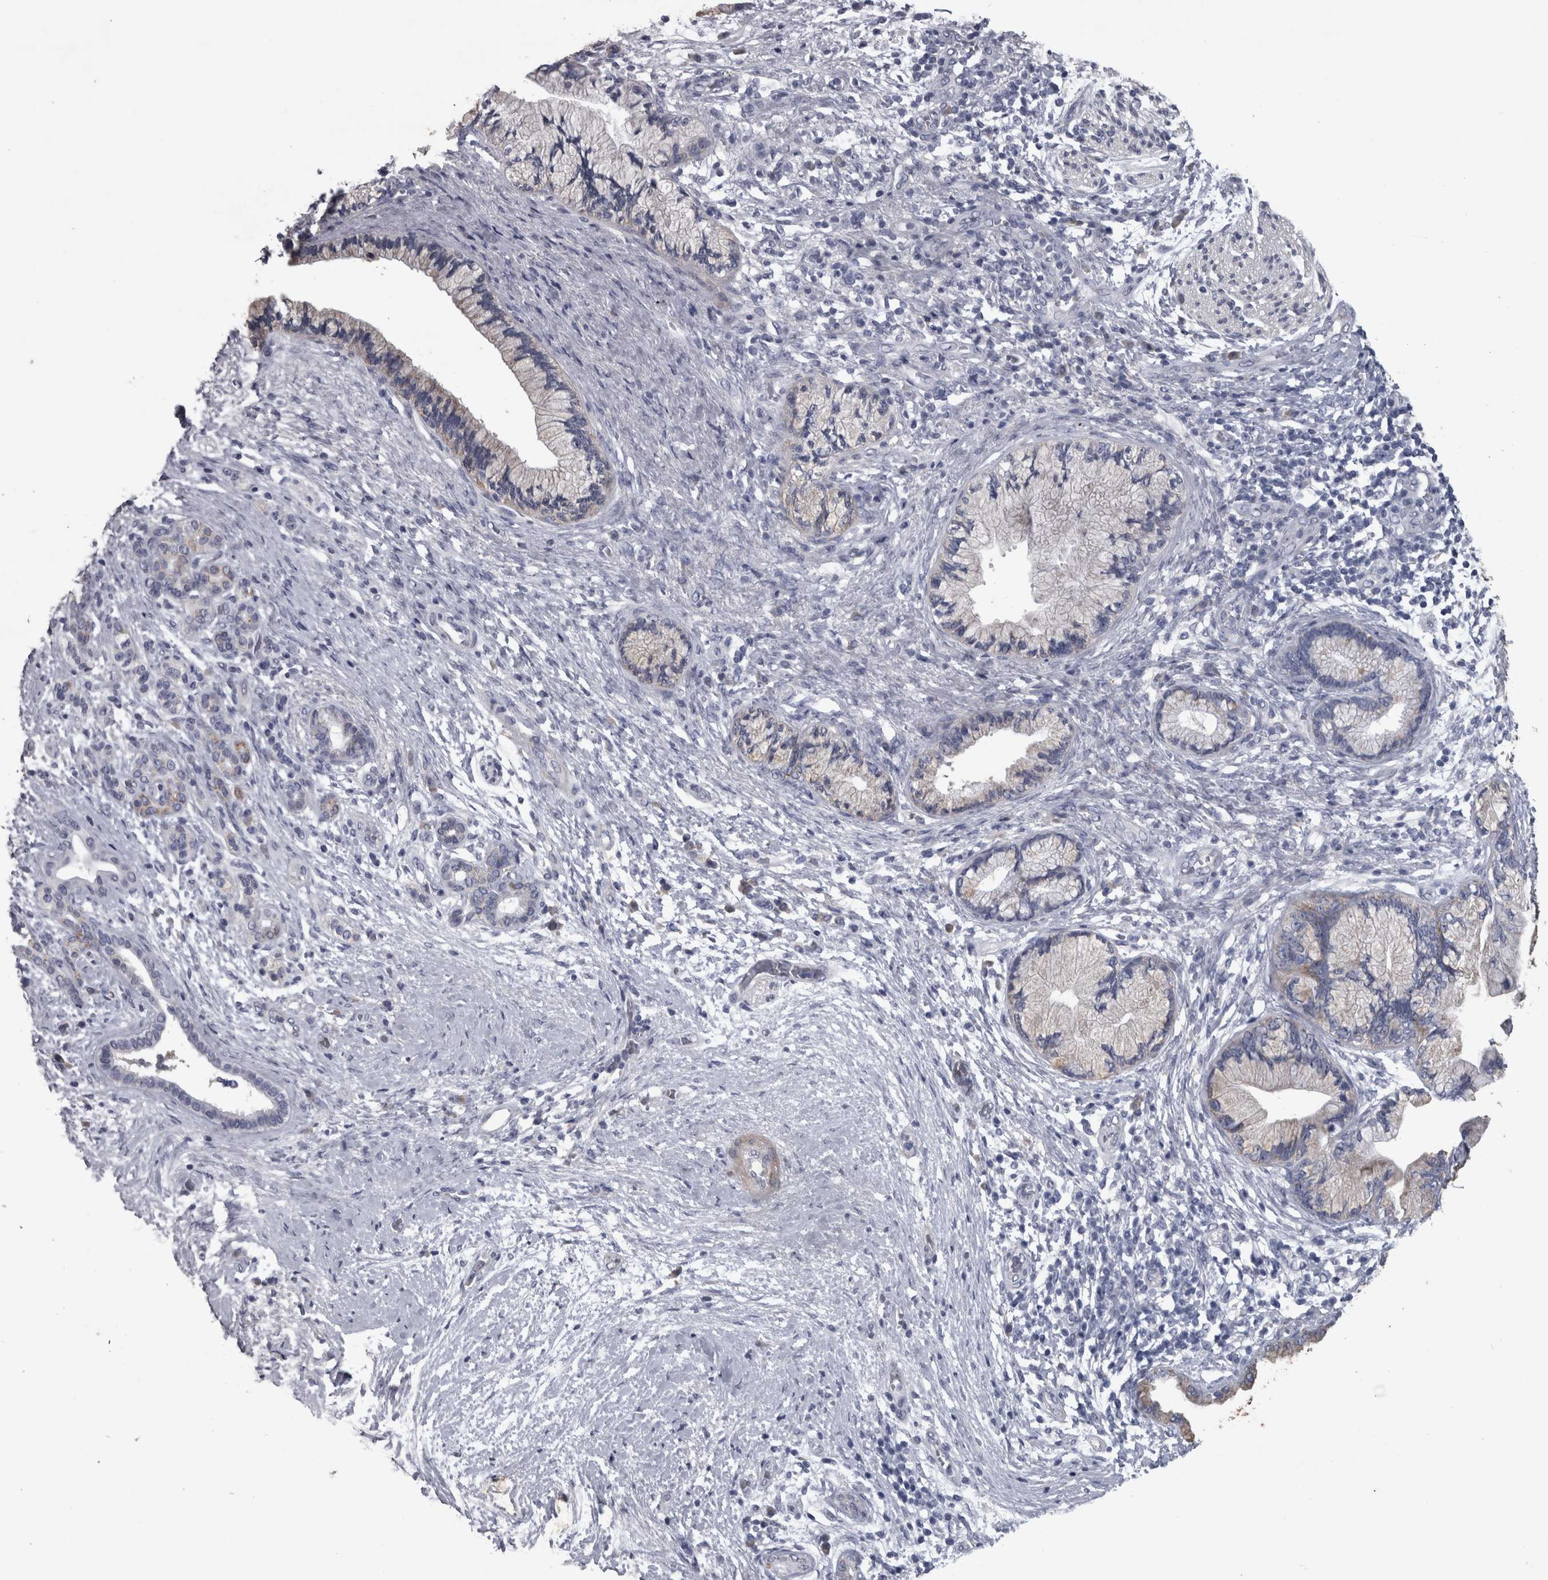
{"staining": {"intensity": "negative", "quantity": "none", "location": "none"}, "tissue": "pancreatic cancer", "cell_type": "Tumor cells", "image_type": "cancer", "snomed": [{"axis": "morphology", "description": "Adenocarcinoma, NOS"}, {"axis": "topography", "description": "Pancreas"}], "caption": "There is no significant expression in tumor cells of pancreatic adenocarcinoma.", "gene": "DBT", "patient": {"sex": "male", "age": 59}}